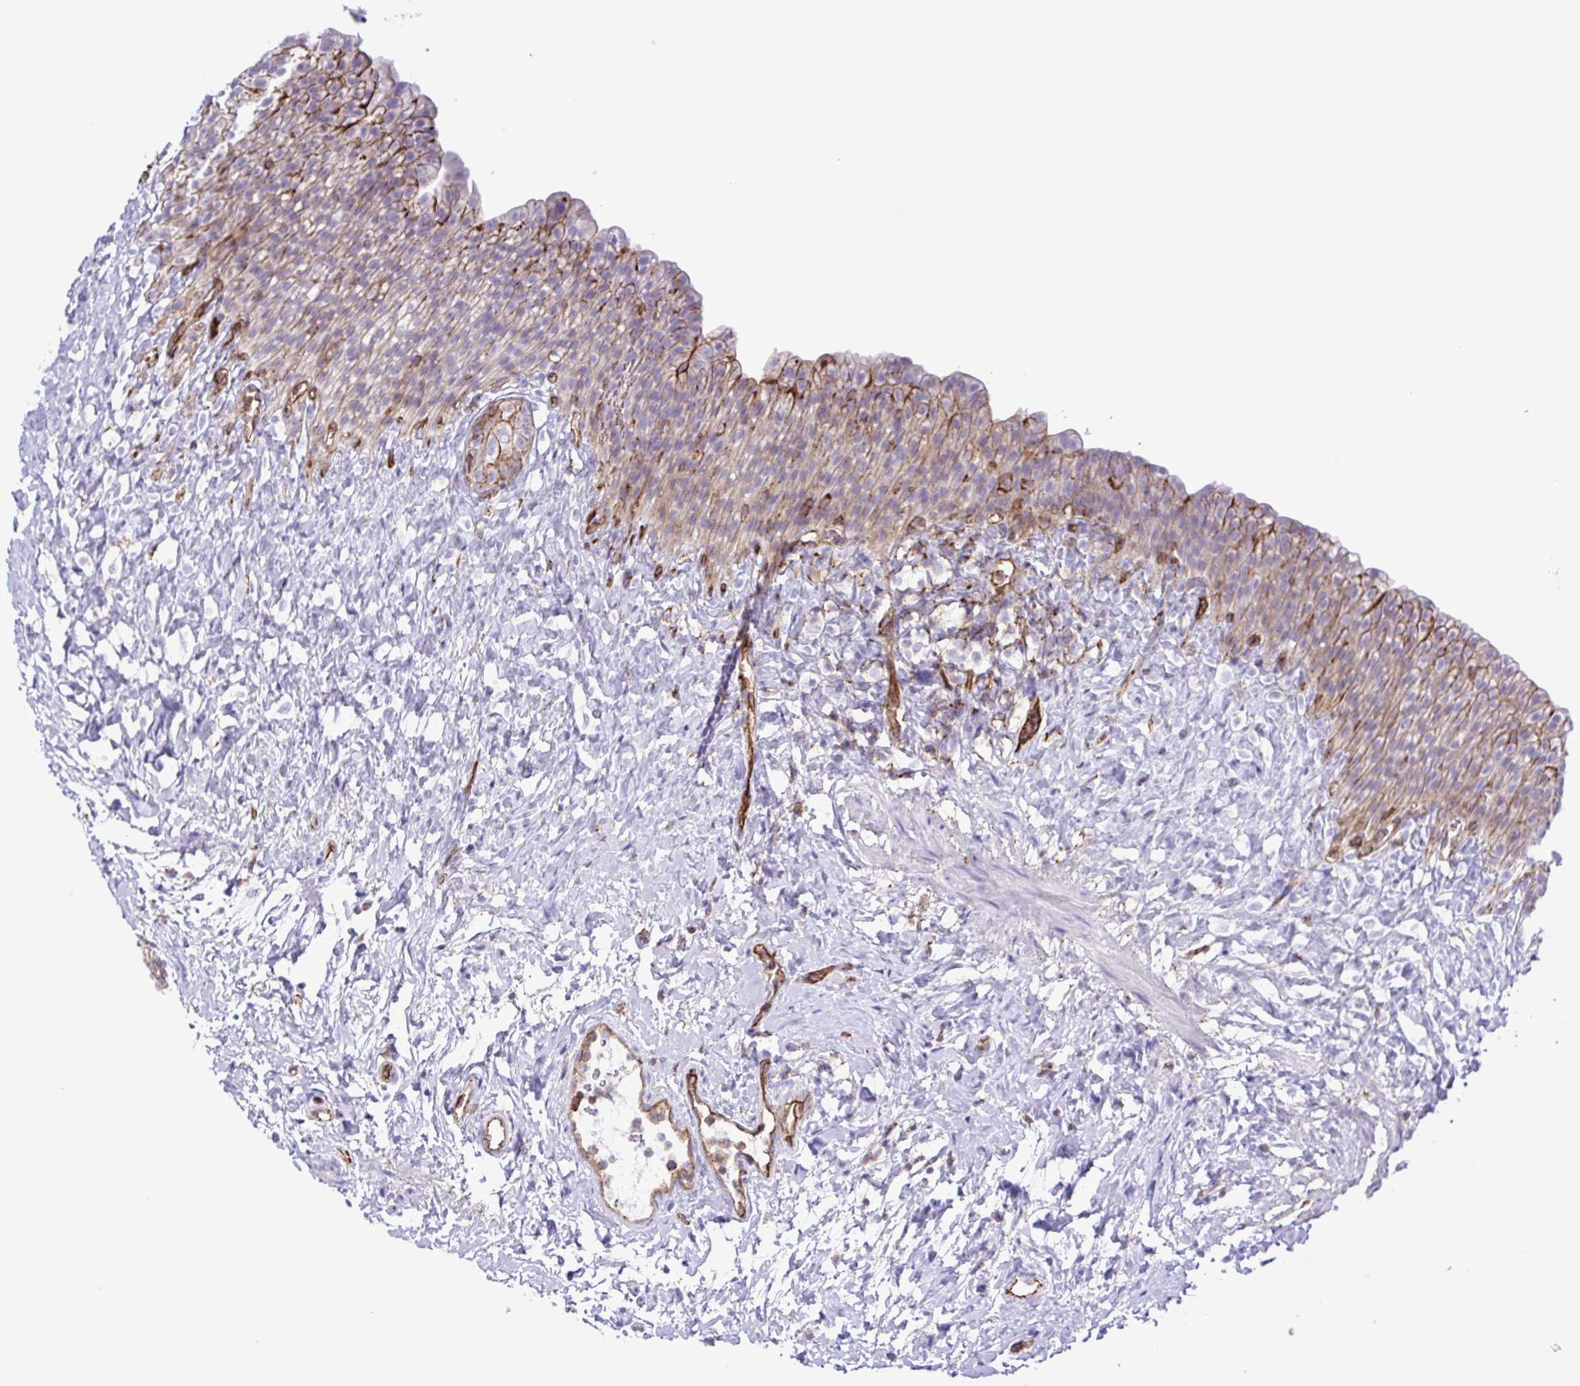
{"staining": {"intensity": "moderate", "quantity": "<25%", "location": "cytoplasmic/membranous"}, "tissue": "urinary bladder", "cell_type": "Urothelial cells", "image_type": "normal", "snomed": [{"axis": "morphology", "description": "Normal tissue, NOS"}, {"axis": "topography", "description": "Urinary bladder"}, {"axis": "topography", "description": "Prostate"}], "caption": "High-magnification brightfield microscopy of normal urinary bladder stained with DAB (3,3'-diaminobenzidine) (brown) and counterstained with hematoxylin (blue). urothelial cells exhibit moderate cytoplasmic/membranous expression is present in about<25% of cells. Ihc stains the protein of interest in brown and the nuclei are stained blue.", "gene": "FLT1", "patient": {"sex": "male", "age": 76}}